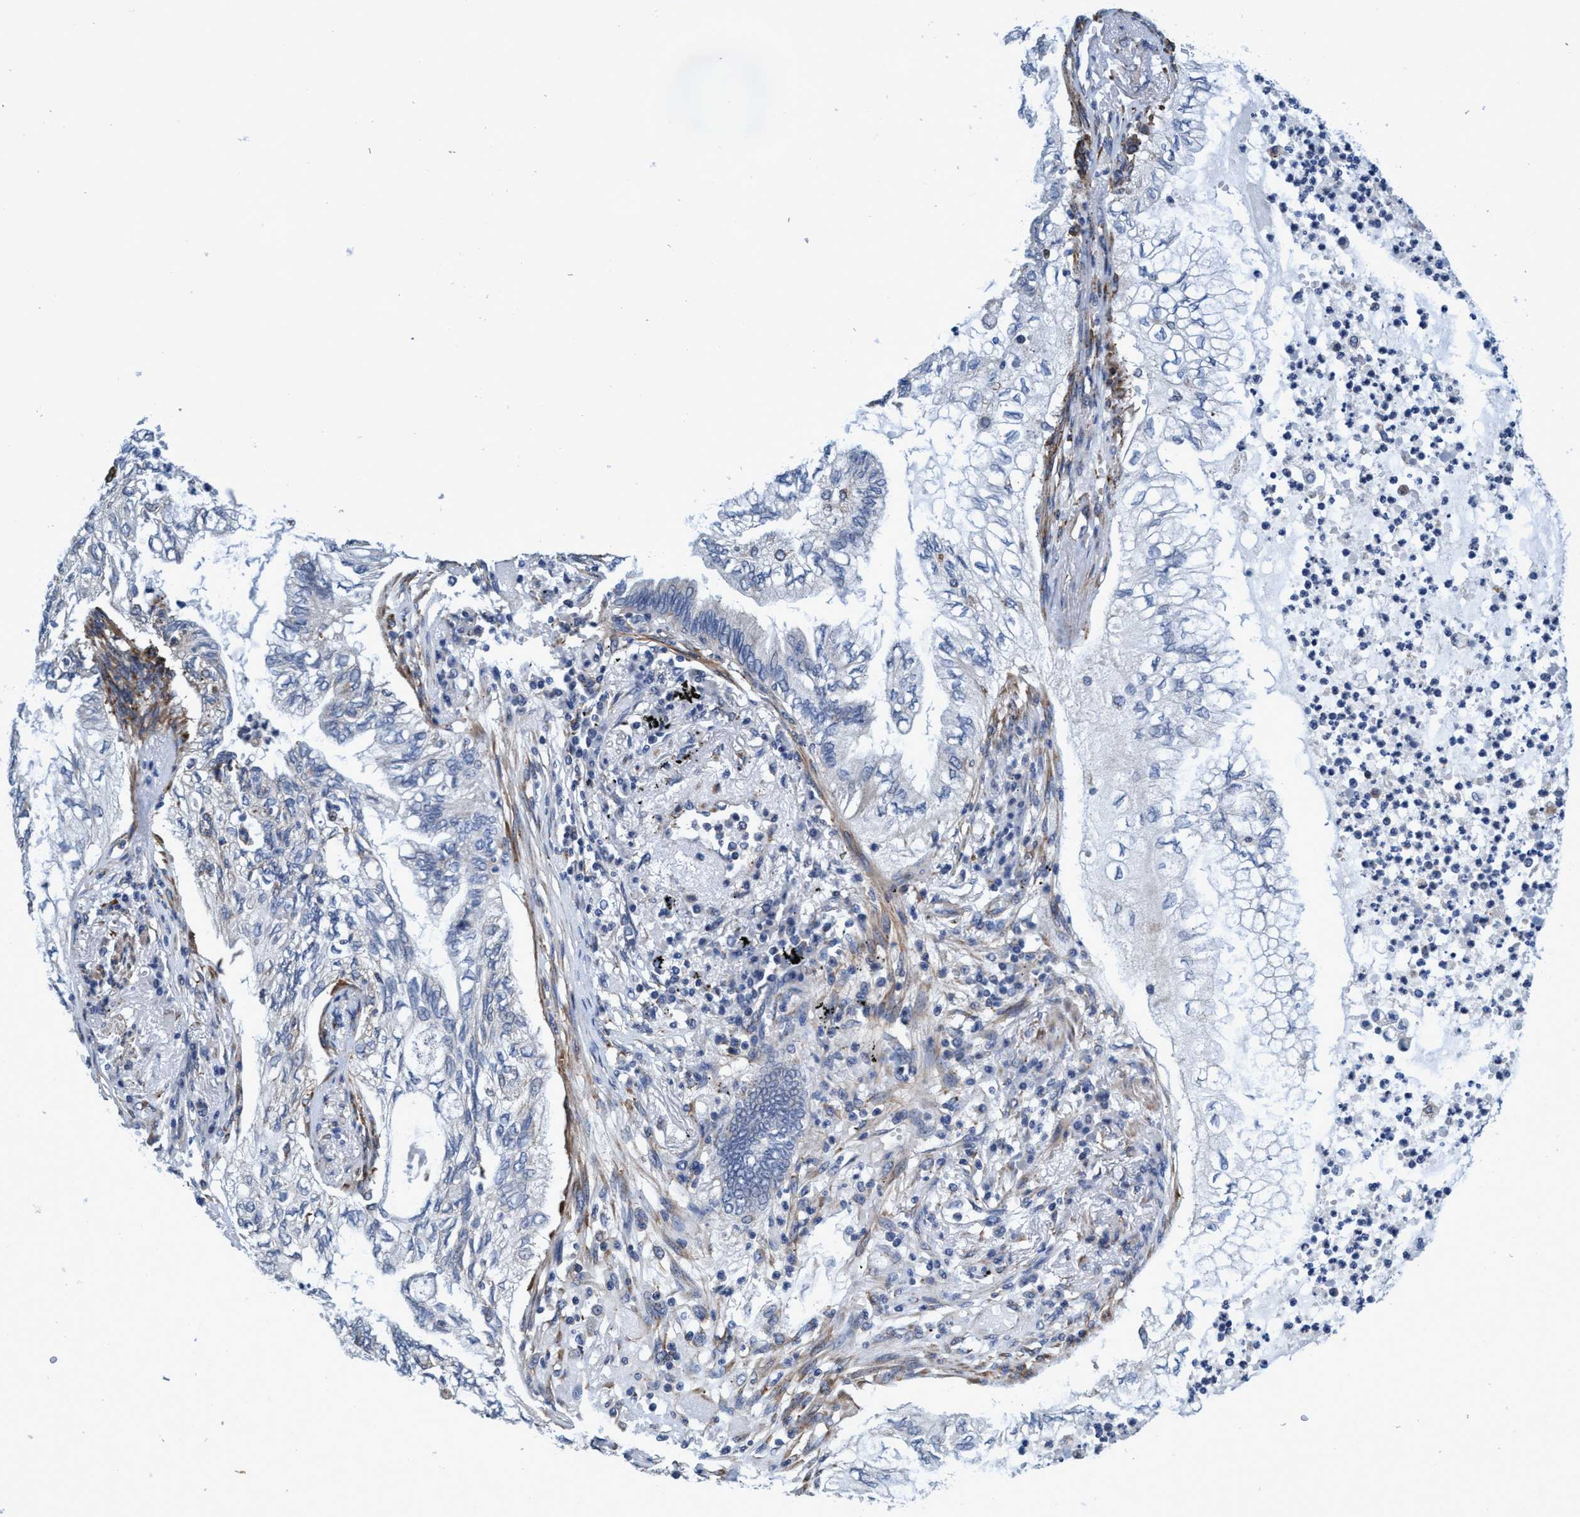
{"staining": {"intensity": "negative", "quantity": "none", "location": "none"}, "tissue": "lung cancer", "cell_type": "Tumor cells", "image_type": "cancer", "snomed": [{"axis": "morphology", "description": "Normal tissue, NOS"}, {"axis": "morphology", "description": "Adenocarcinoma, NOS"}, {"axis": "topography", "description": "Bronchus"}, {"axis": "topography", "description": "Lung"}], "caption": "Immunohistochemical staining of lung cancer (adenocarcinoma) shows no significant positivity in tumor cells.", "gene": "CALCOCO2", "patient": {"sex": "female", "age": 70}}